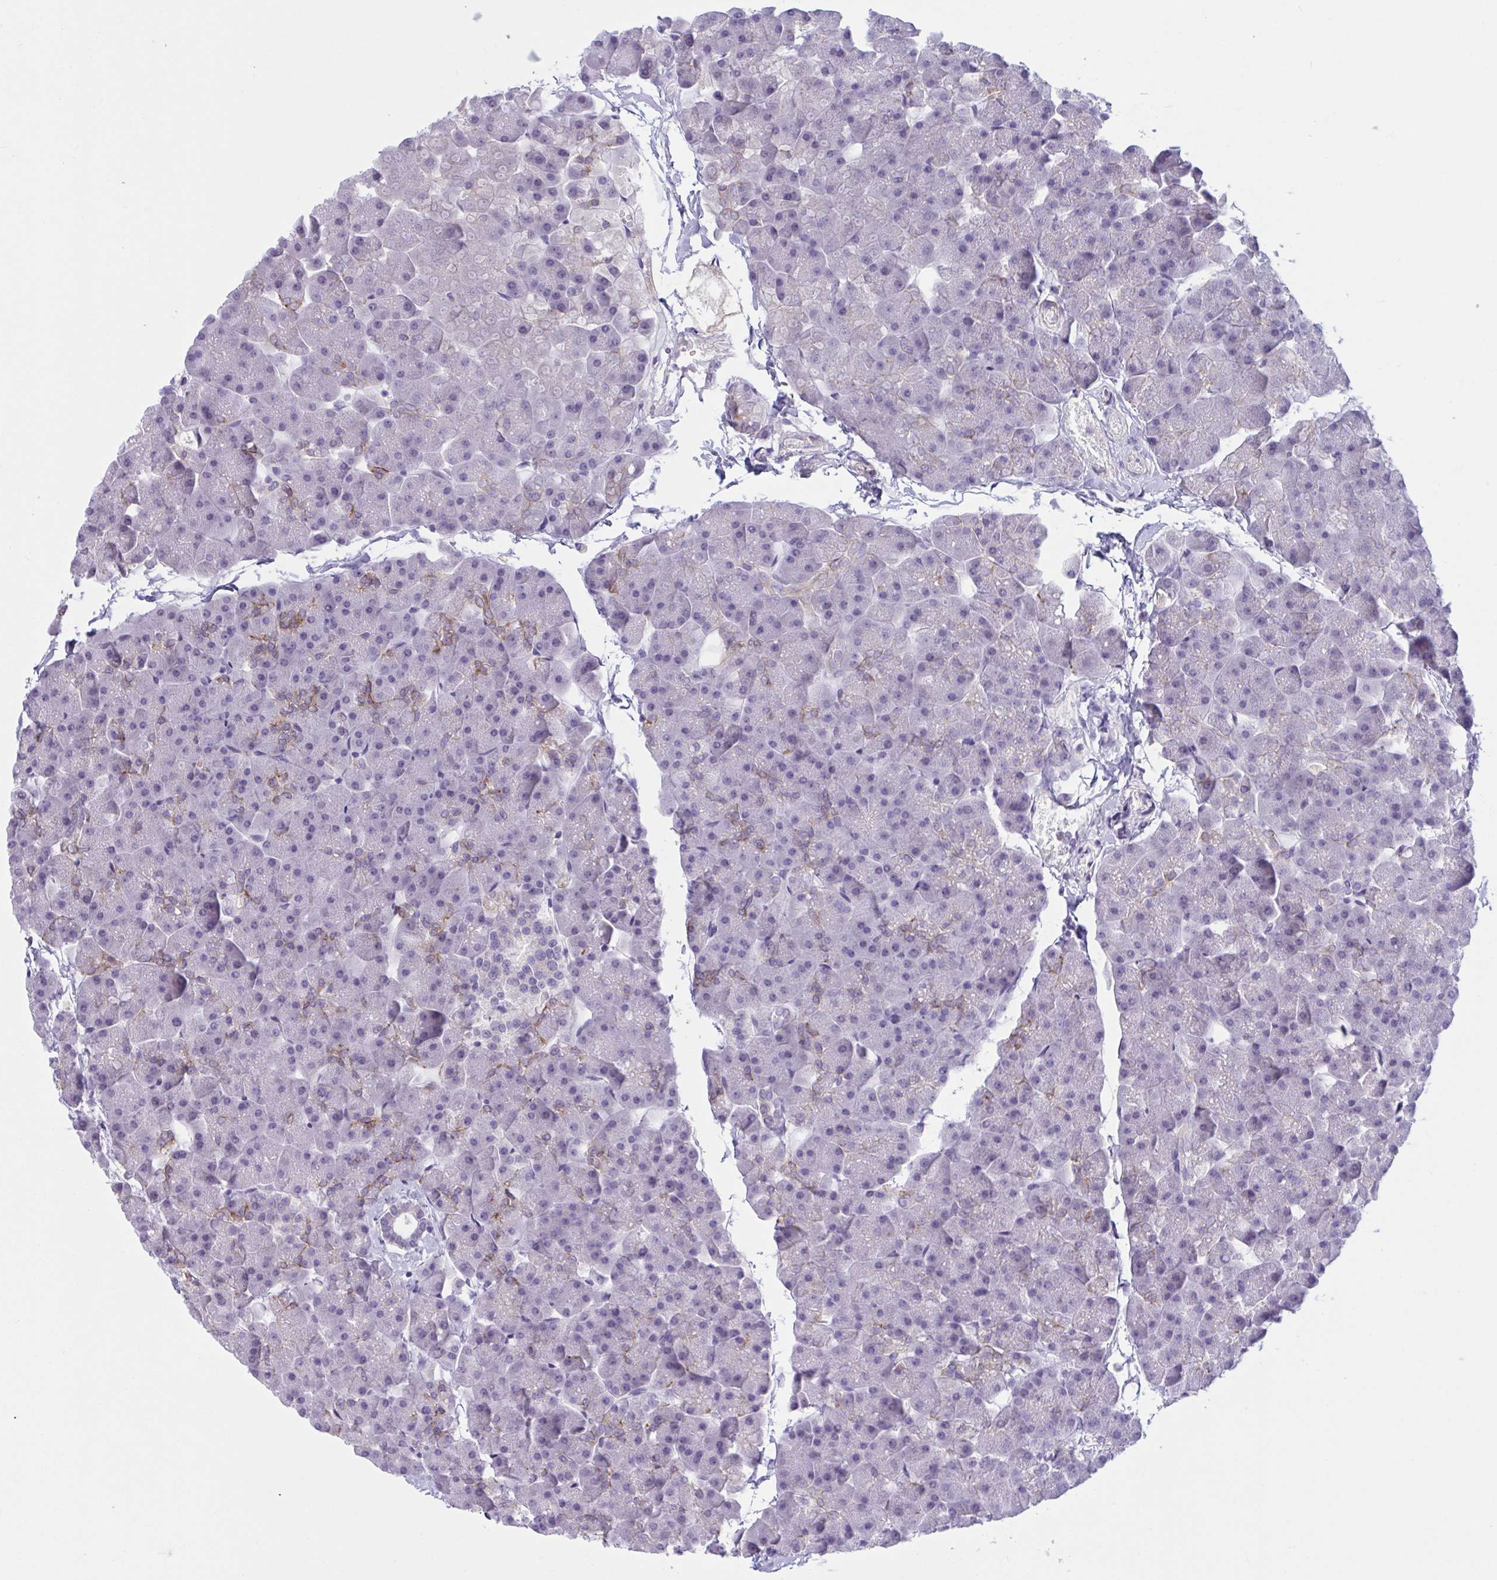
{"staining": {"intensity": "moderate", "quantity": "<25%", "location": "cytoplasmic/membranous"}, "tissue": "pancreas", "cell_type": "Exocrine glandular cells", "image_type": "normal", "snomed": [{"axis": "morphology", "description": "Normal tissue, NOS"}, {"axis": "topography", "description": "Pancreas"}], "caption": "Human pancreas stained for a protein (brown) exhibits moderate cytoplasmic/membranous positive positivity in approximately <25% of exocrine glandular cells.", "gene": "WNT9B", "patient": {"sex": "male", "age": 35}}